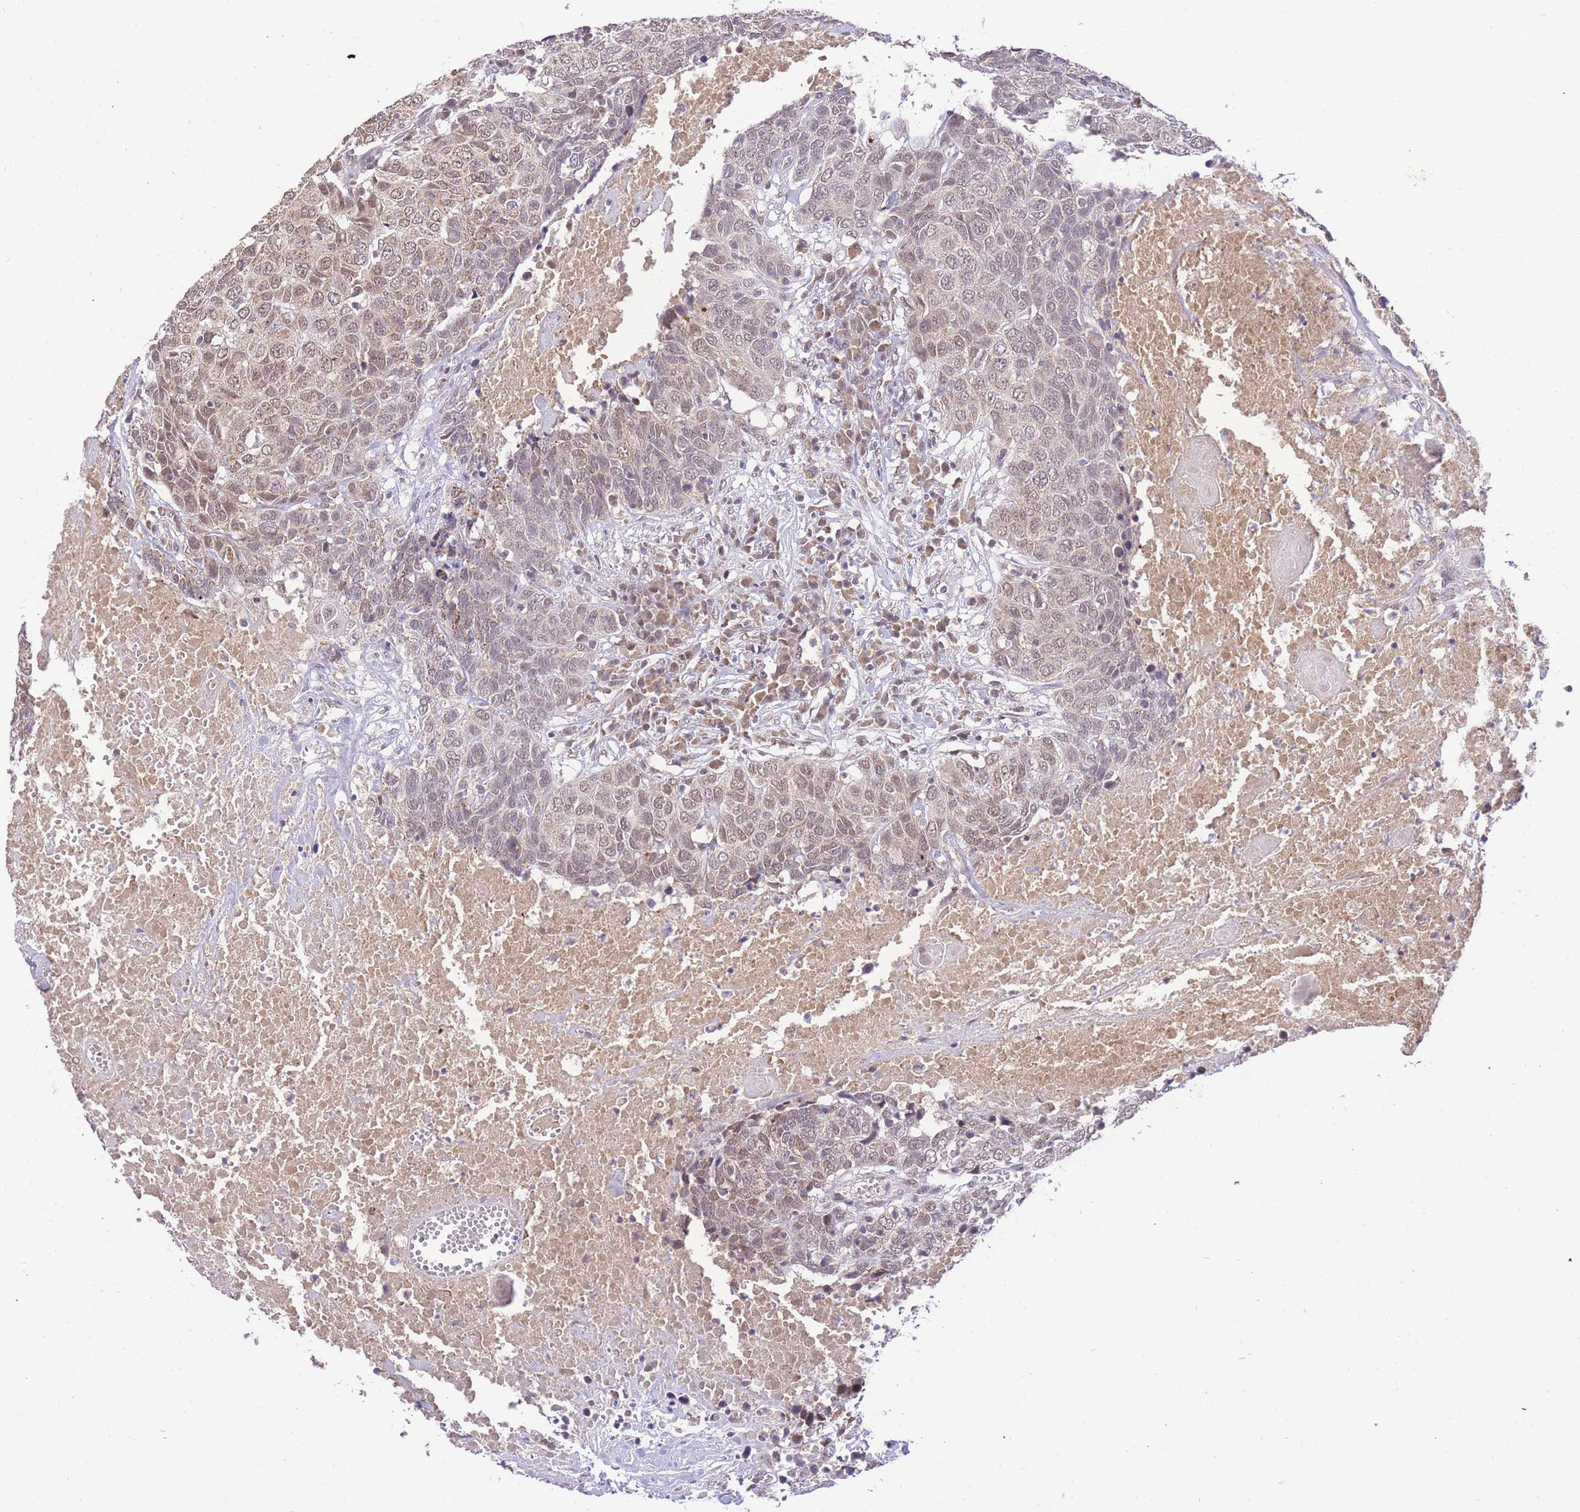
{"staining": {"intensity": "weak", "quantity": ">75%", "location": "cytoplasmic/membranous,nuclear"}, "tissue": "head and neck cancer", "cell_type": "Tumor cells", "image_type": "cancer", "snomed": [{"axis": "morphology", "description": "Squamous cell carcinoma, NOS"}, {"axis": "topography", "description": "Head-Neck"}], "caption": "A photomicrograph of human squamous cell carcinoma (head and neck) stained for a protein displays weak cytoplasmic/membranous and nuclear brown staining in tumor cells. The staining was performed using DAB, with brown indicating positive protein expression. Nuclei are stained blue with hematoxylin.", "gene": "PUS10", "patient": {"sex": "male", "age": 66}}